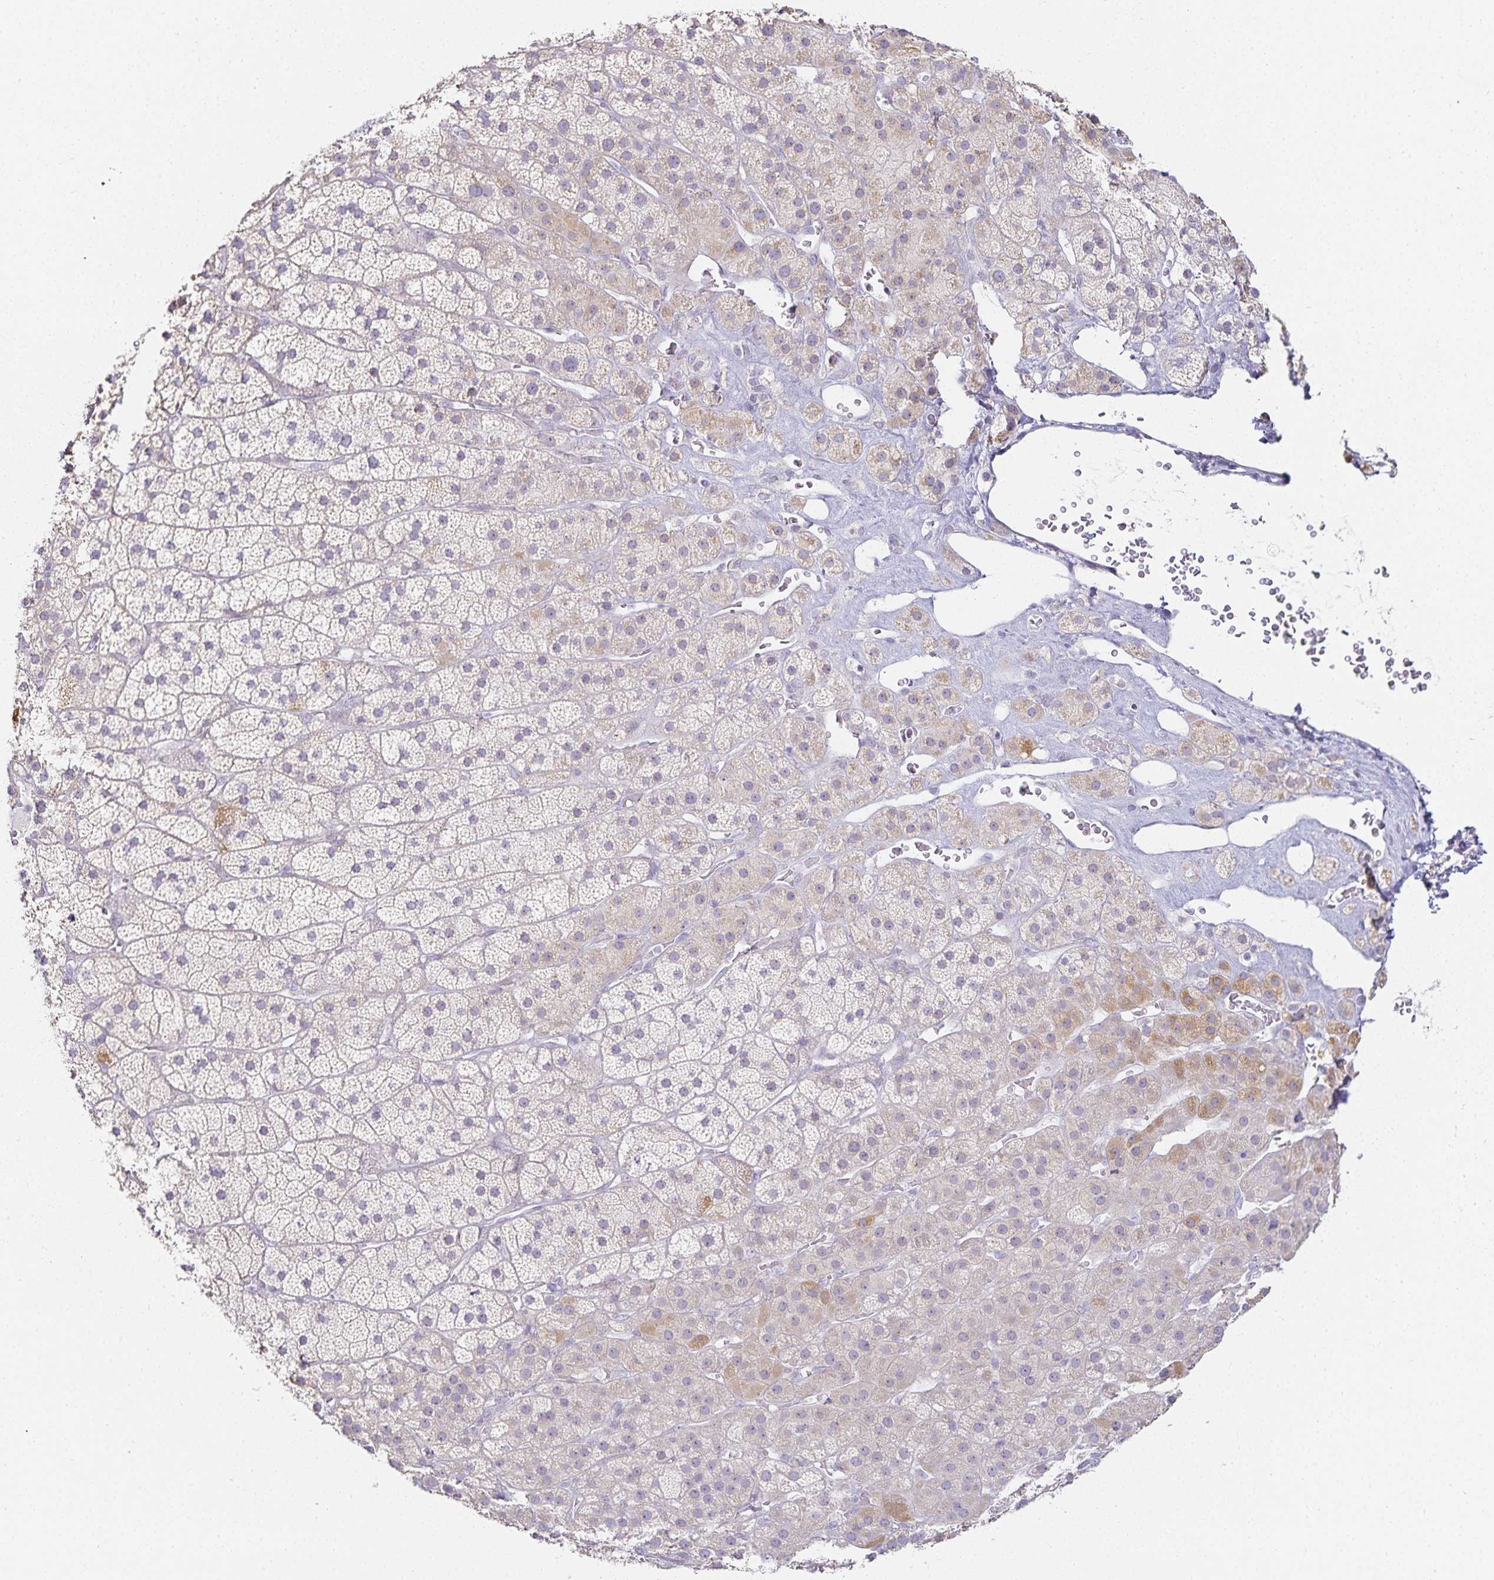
{"staining": {"intensity": "weak", "quantity": "25%-75%", "location": "cytoplasmic/membranous"}, "tissue": "adrenal gland", "cell_type": "Glandular cells", "image_type": "normal", "snomed": [{"axis": "morphology", "description": "Normal tissue, NOS"}, {"axis": "topography", "description": "Adrenal gland"}], "caption": "This micrograph exhibits IHC staining of unremarkable human adrenal gland, with low weak cytoplasmic/membranous staining in approximately 25%-75% of glandular cells.", "gene": "GP2", "patient": {"sex": "male", "age": 57}}